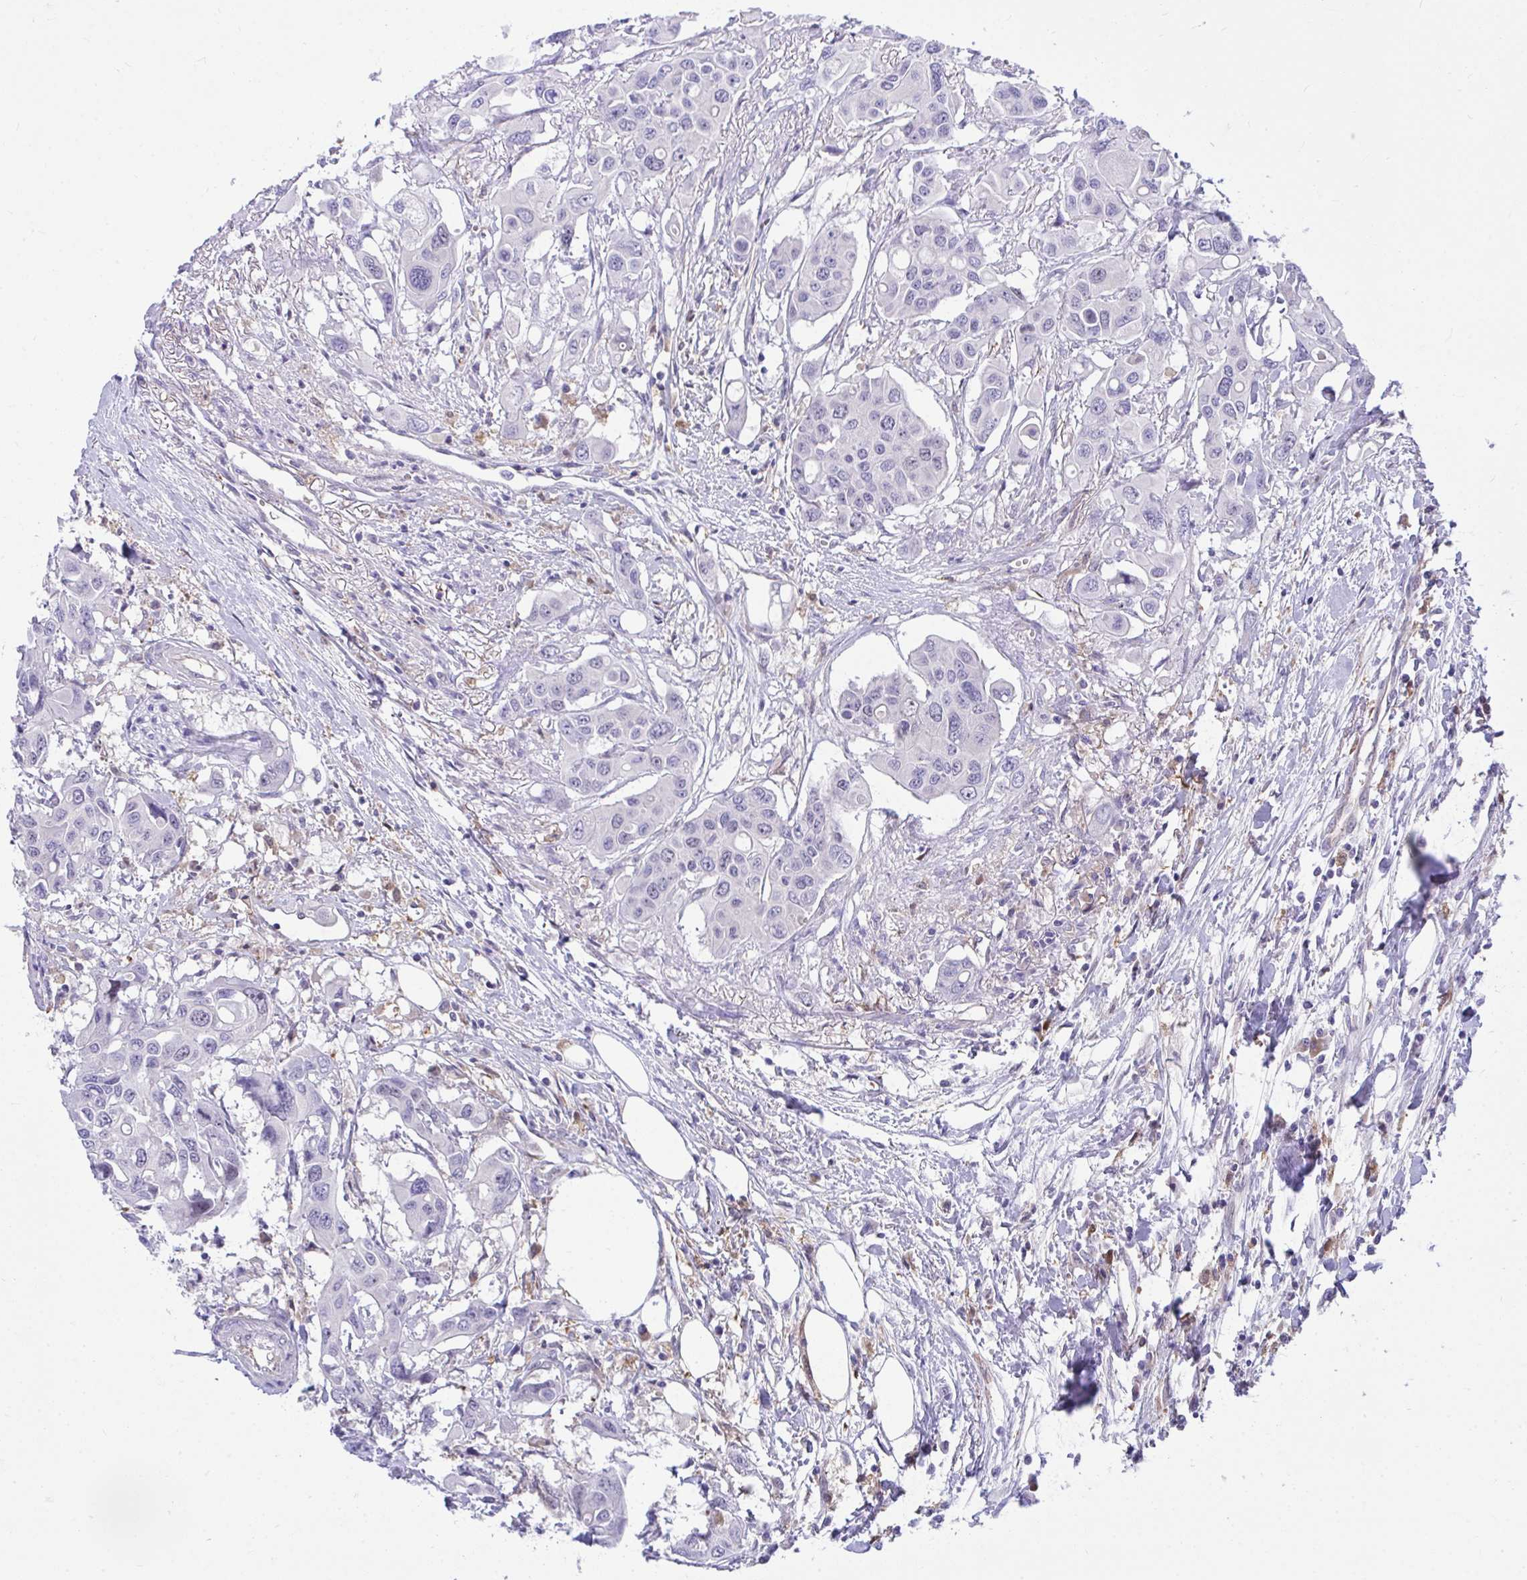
{"staining": {"intensity": "negative", "quantity": "none", "location": "none"}, "tissue": "colorectal cancer", "cell_type": "Tumor cells", "image_type": "cancer", "snomed": [{"axis": "morphology", "description": "Adenocarcinoma, NOS"}, {"axis": "topography", "description": "Colon"}], "caption": "Protein analysis of colorectal cancer shows no significant expression in tumor cells.", "gene": "CENPQ", "patient": {"sex": "male", "age": 77}}